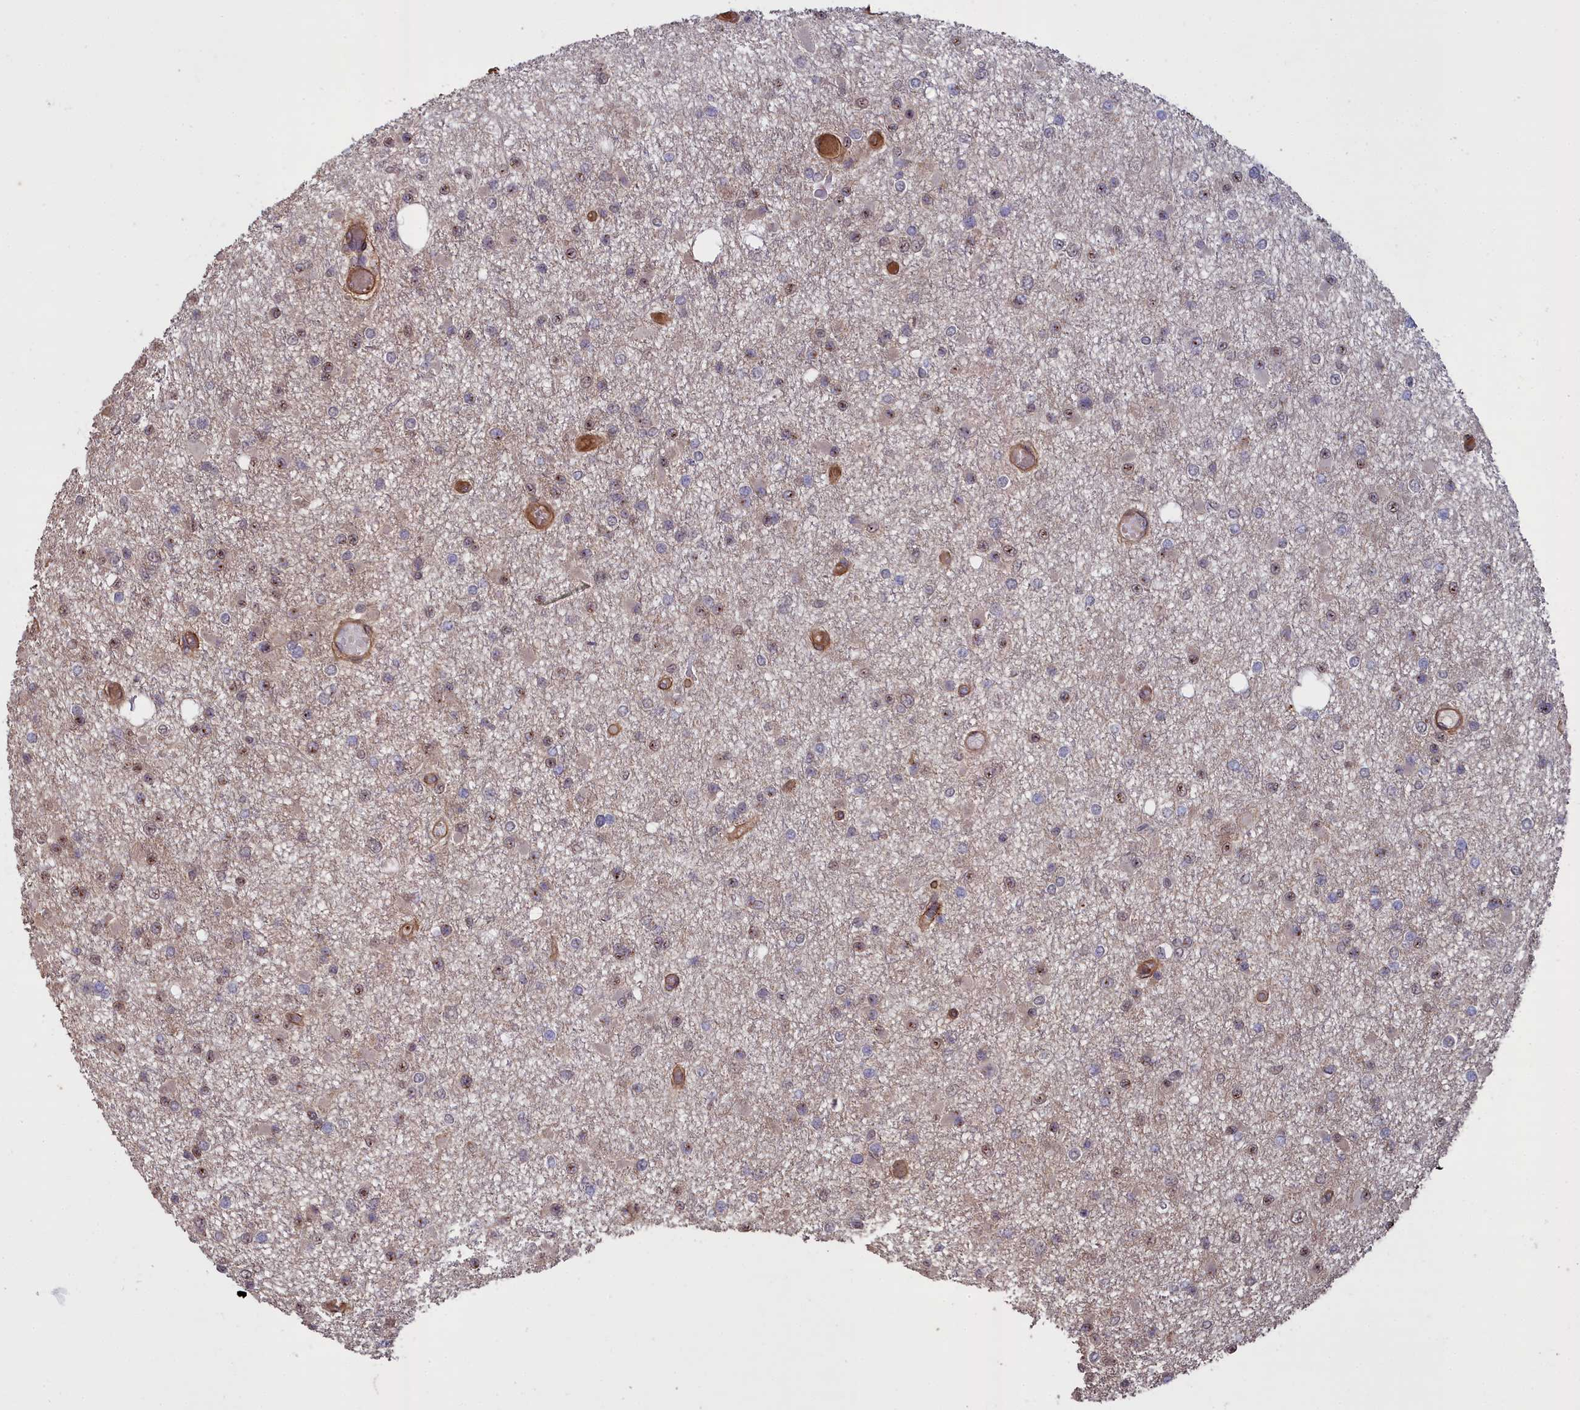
{"staining": {"intensity": "weak", "quantity": "25%-75%", "location": "nuclear"}, "tissue": "glioma", "cell_type": "Tumor cells", "image_type": "cancer", "snomed": [{"axis": "morphology", "description": "Glioma, malignant, Low grade"}, {"axis": "topography", "description": "Brain"}], "caption": "DAB (3,3'-diaminobenzidine) immunohistochemical staining of low-grade glioma (malignant) shows weak nuclear protein expression in approximately 25%-75% of tumor cells. (Stains: DAB in brown, nuclei in blue, Microscopy: brightfield microscopy at high magnification).", "gene": "ATP6V0A2", "patient": {"sex": "female", "age": 22}}